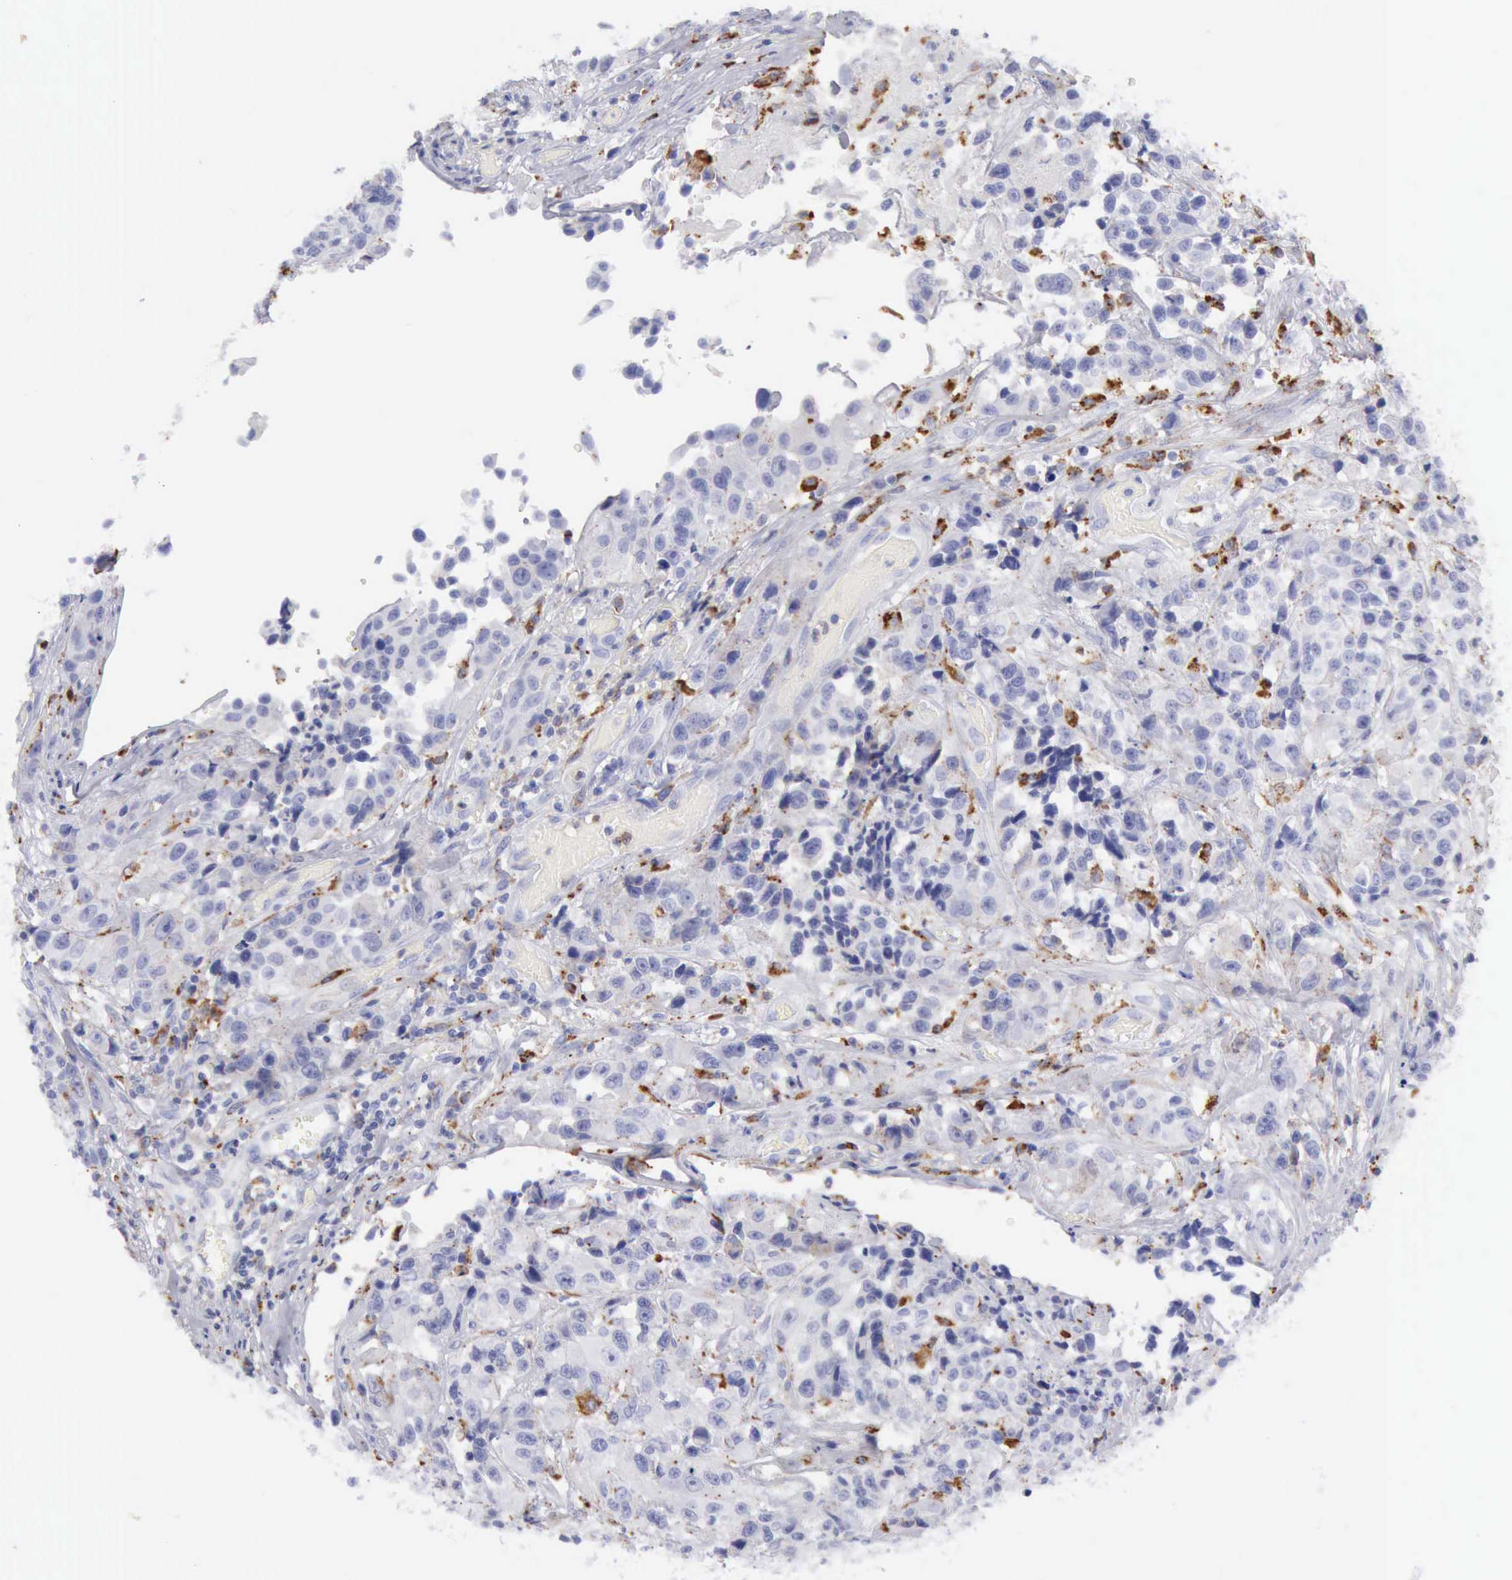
{"staining": {"intensity": "negative", "quantity": "none", "location": "none"}, "tissue": "urothelial cancer", "cell_type": "Tumor cells", "image_type": "cancer", "snomed": [{"axis": "morphology", "description": "Urothelial carcinoma, High grade"}, {"axis": "topography", "description": "Urinary bladder"}], "caption": "IHC of human high-grade urothelial carcinoma reveals no staining in tumor cells.", "gene": "CTSS", "patient": {"sex": "female", "age": 81}}